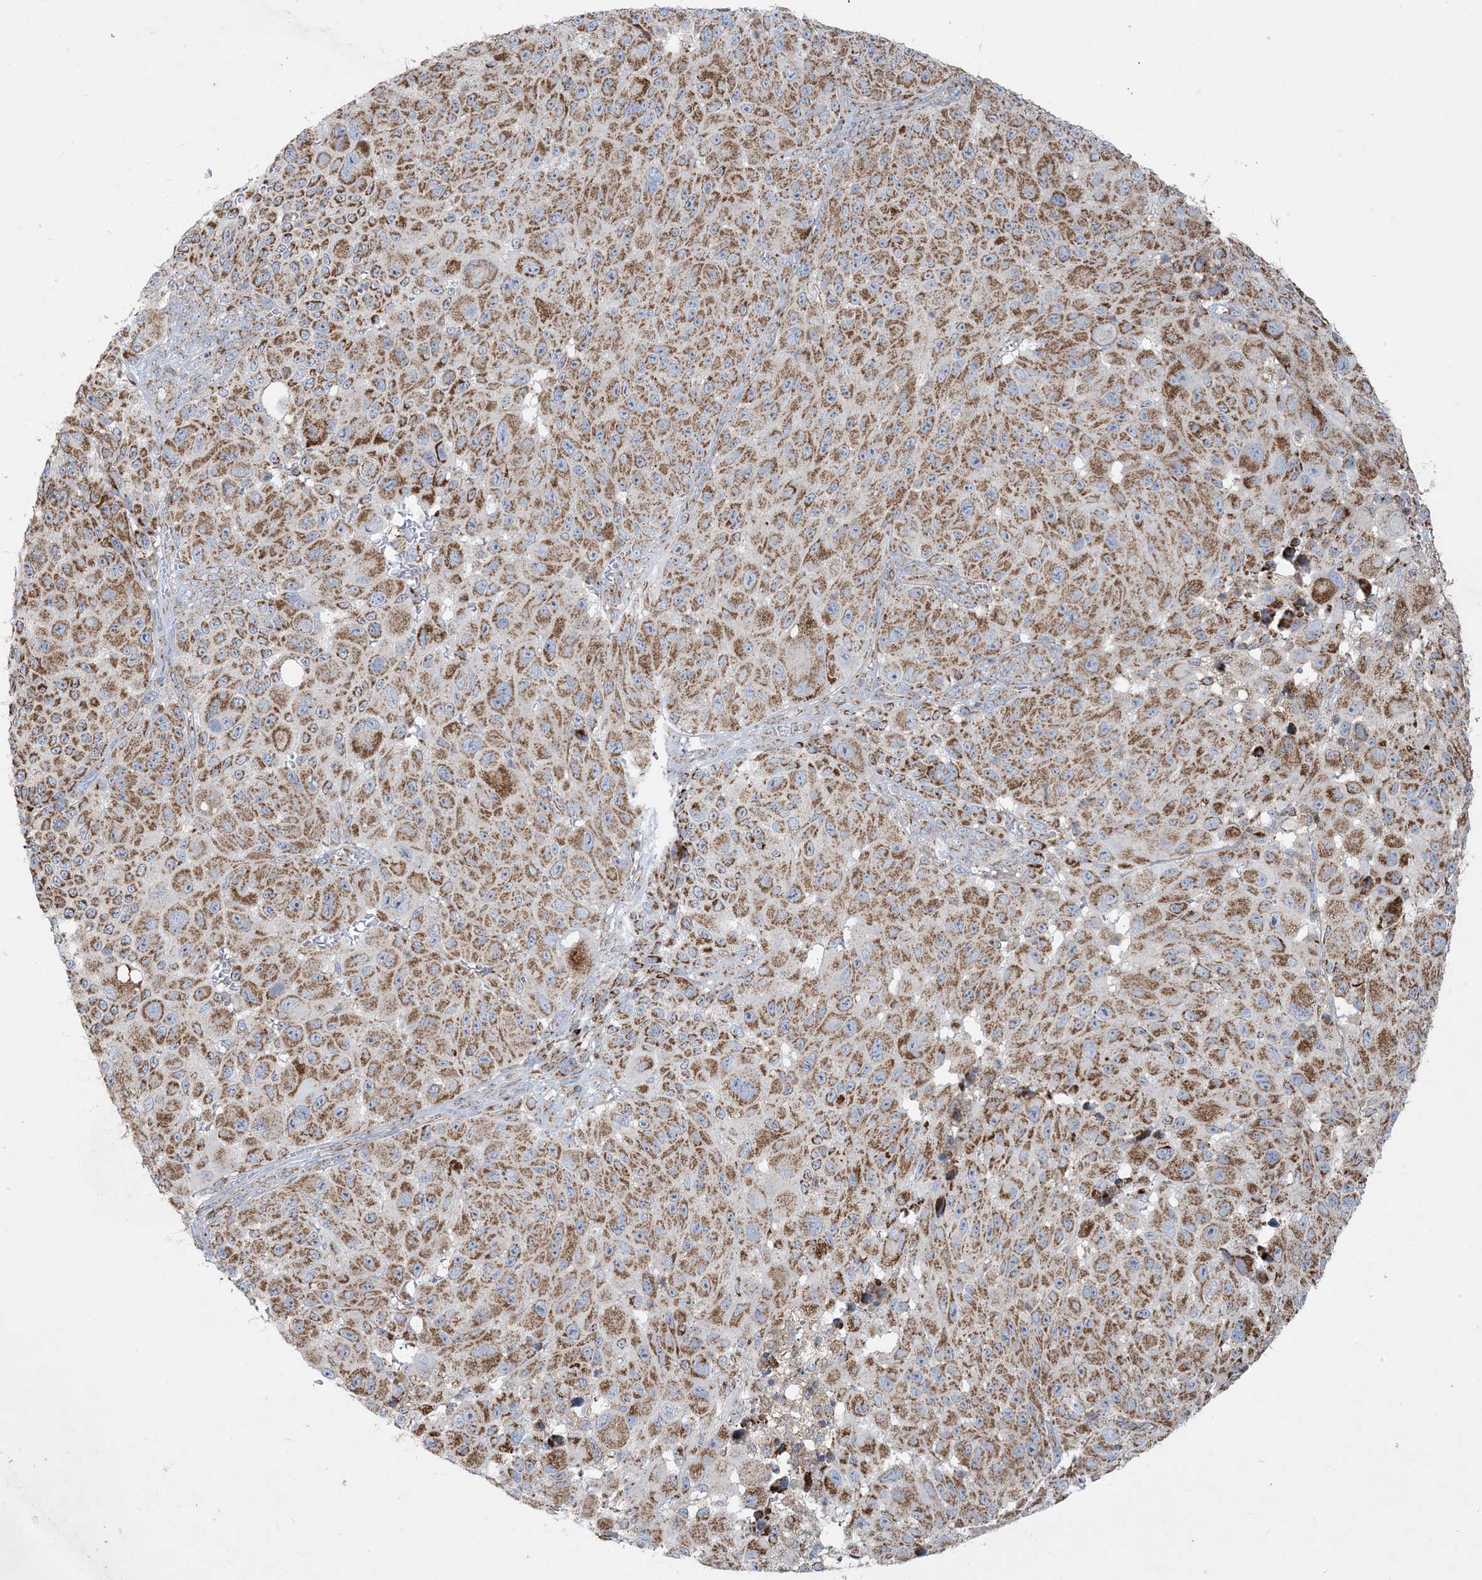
{"staining": {"intensity": "moderate", "quantity": ">75%", "location": "cytoplasmic/membranous"}, "tissue": "melanoma", "cell_type": "Tumor cells", "image_type": "cancer", "snomed": [{"axis": "morphology", "description": "Malignant melanoma, NOS"}, {"axis": "topography", "description": "Skin"}], "caption": "Protein expression analysis of malignant melanoma reveals moderate cytoplasmic/membranous expression in approximately >75% of tumor cells.", "gene": "BEND4", "patient": {"sex": "male", "age": 83}}